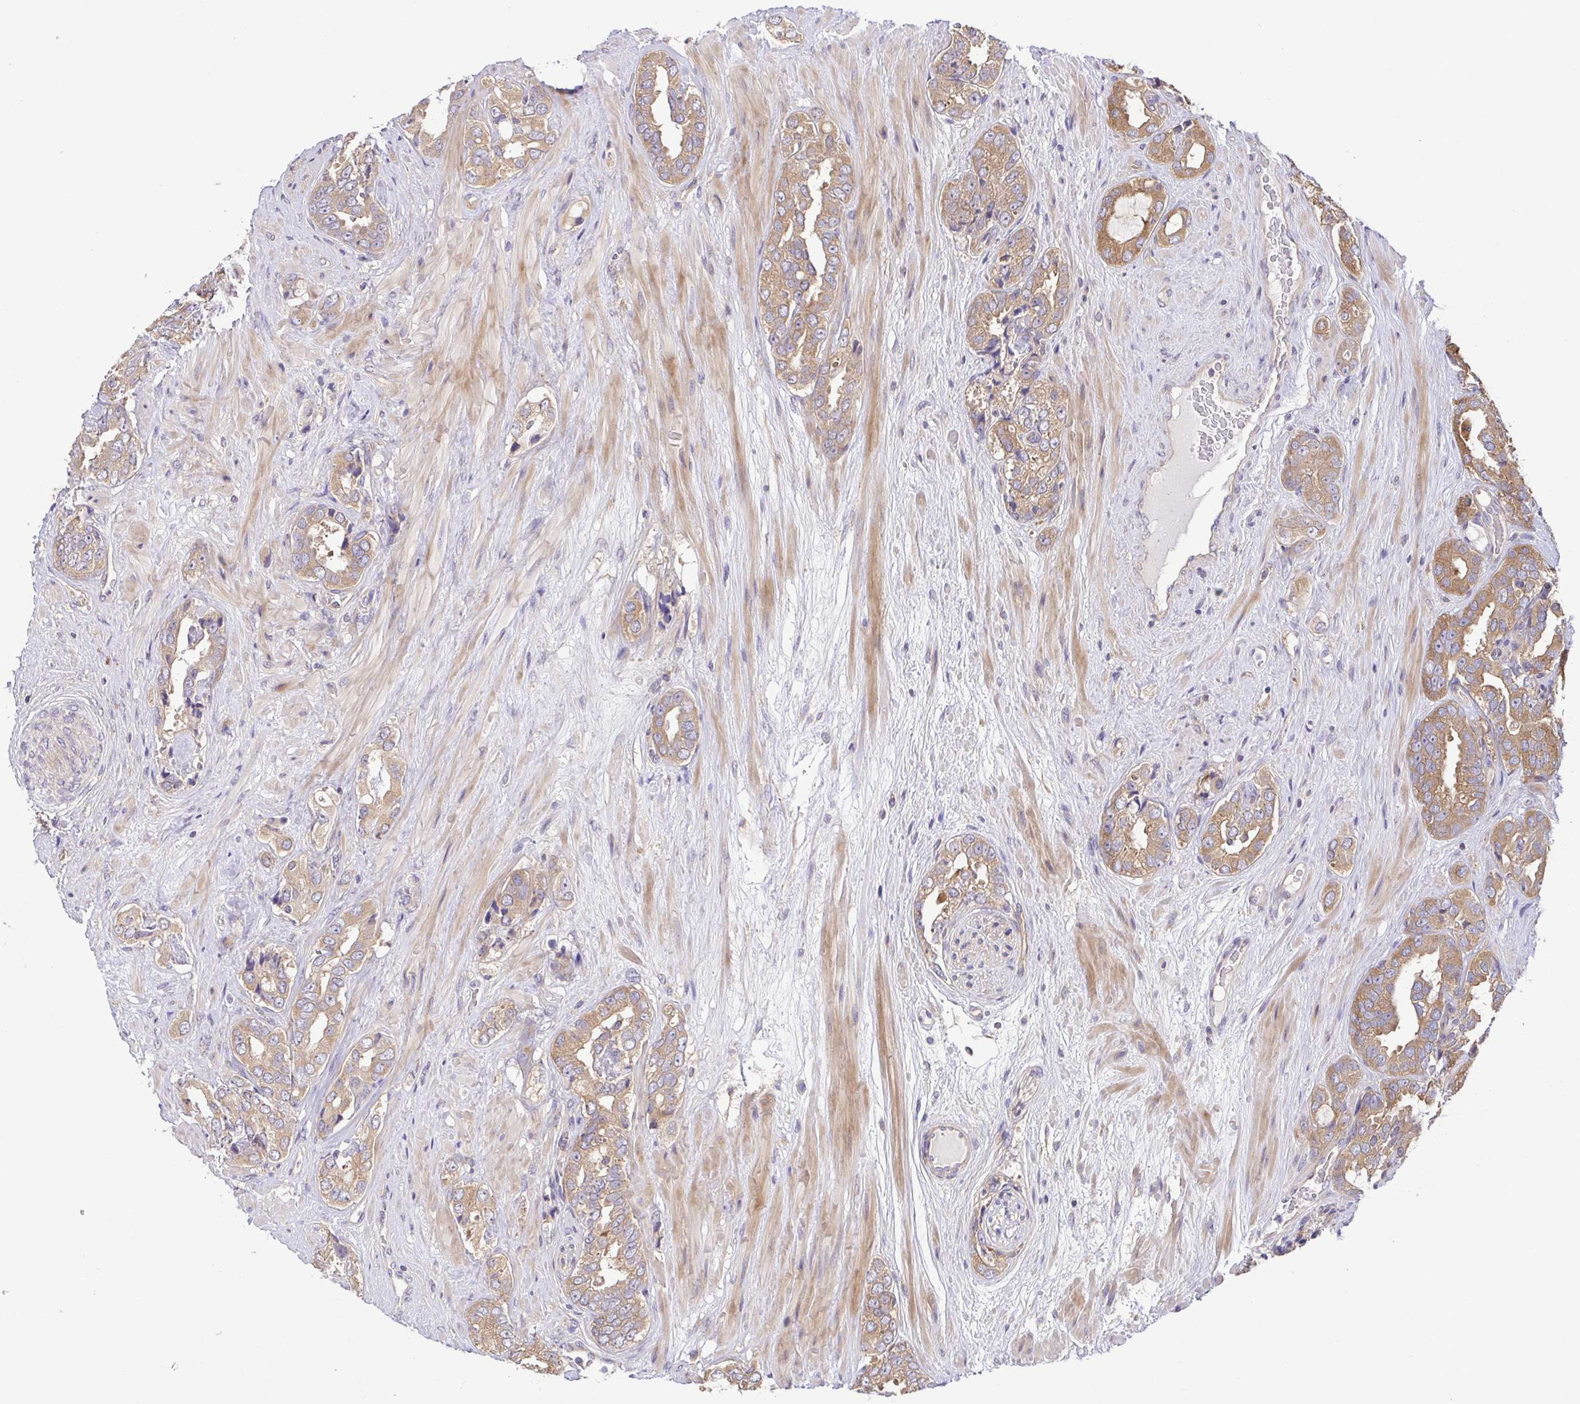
{"staining": {"intensity": "moderate", "quantity": ">75%", "location": "cytoplasmic/membranous"}, "tissue": "prostate cancer", "cell_type": "Tumor cells", "image_type": "cancer", "snomed": [{"axis": "morphology", "description": "Adenocarcinoma, High grade"}, {"axis": "topography", "description": "Prostate"}], "caption": "IHC staining of prostate cancer (adenocarcinoma (high-grade)), which exhibits medium levels of moderate cytoplasmic/membranous positivity in about >75% of tumor cells indicating moderate cytoplasmic/membranous protein expression. The staining was performed using DAB (3,3'-diaminobenzidine) (brown) for protein detection and nuclei were counterstained in hematoxylin (blue).", "gene": "LMF2", "patient": {"sex": "male", "age": 71}}